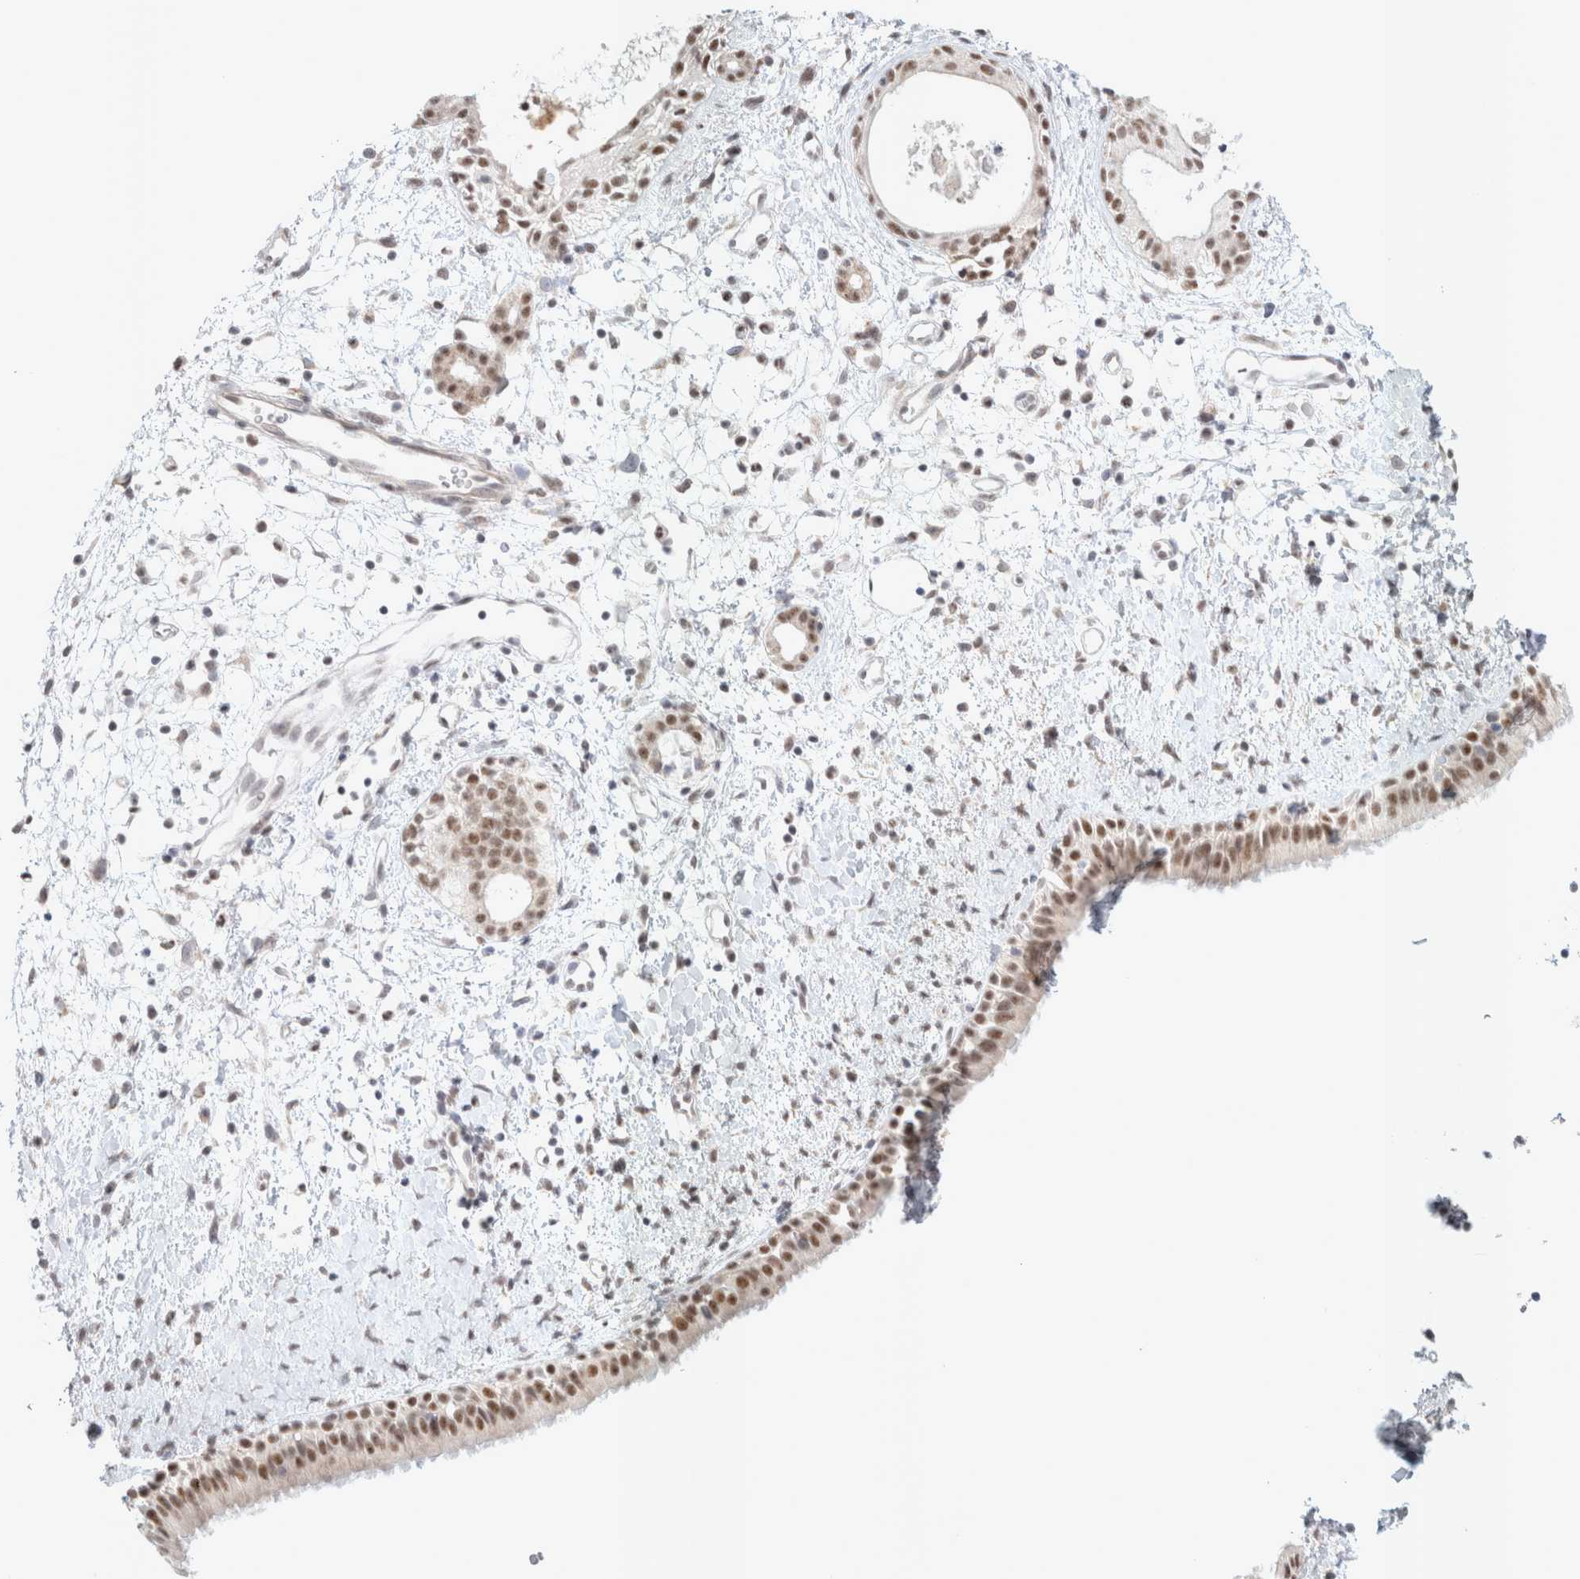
{"staining": {"intensity": "moderate", "quantity": "25%-75%", "location": "nuclear"}, "tissue": "nasopharynx", "cell_type": "Respiratory epithelial cells", "image_type": "normal", "snomed": [{"axis": "morphology", "description": "Normal tissue, NOS"}, {"axis": "topography", "description": "Nasopharynx"}], "caption": "Nasopharynx stained for a protein demonstrates moderate nuclear positivity in respiratory epithelial cells. (Brightfield microscopy of DAB IHC at high magnification).", "gene": "TRMT12", "patient": {"sex": "male", "age": 22}}